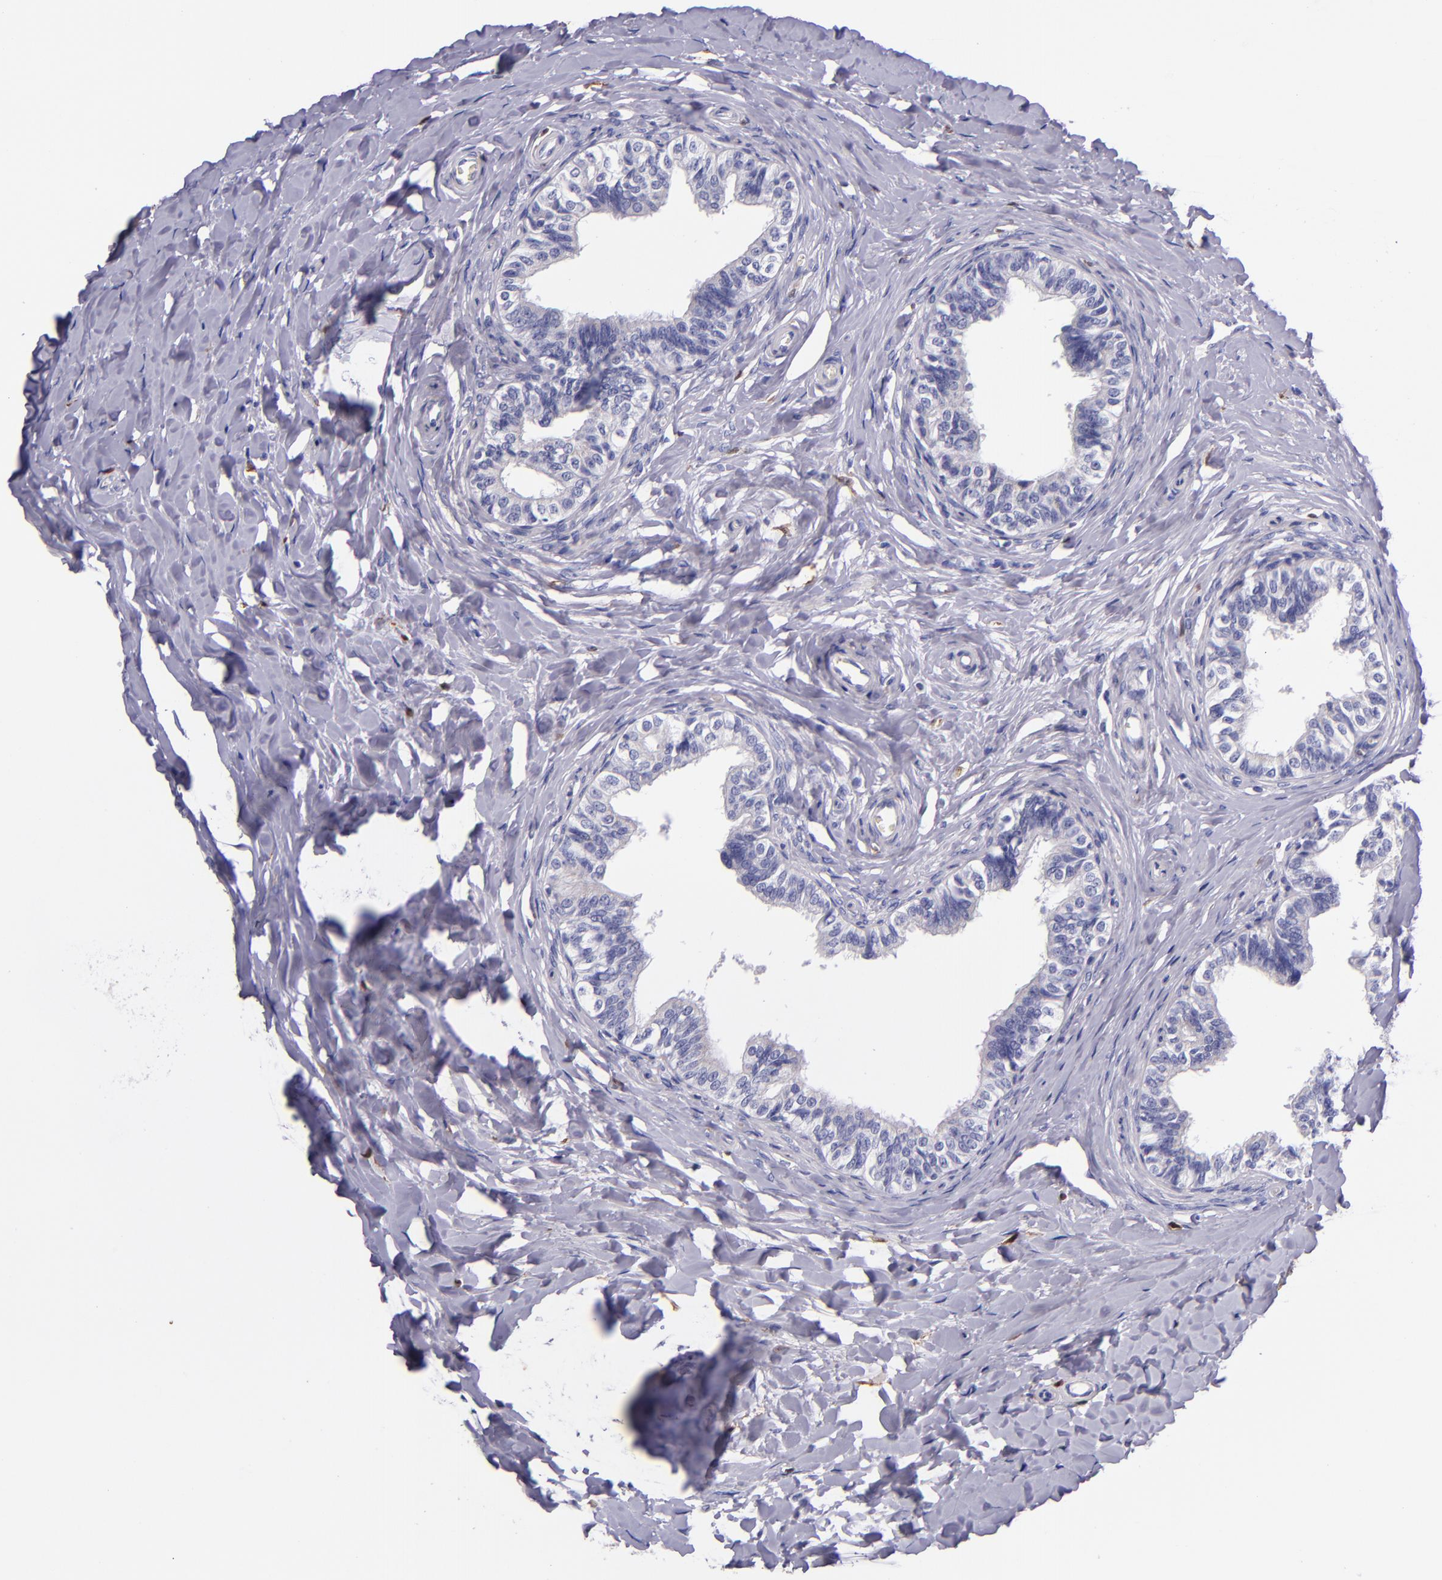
{"staining": {"intensity": "negative", "quantity": "none", "location": "none"}, "tissue": "epididymis", "cell_type": "Glandular cells", "image_type": "normal", "snomed": [{"axis": "morphology", "description": "Normal tissue, NOS"}, {"axis": "topography", "description": "Soft tissue"}, {"axis": "topography", "description": "Epididymis"}], "caption": "Epididymis stained for a protein using immunohistochemistry (IHC) shows no staining glandular cells.", "gene": "F13A1", "patient": {"sex": "male", "age": 26}}